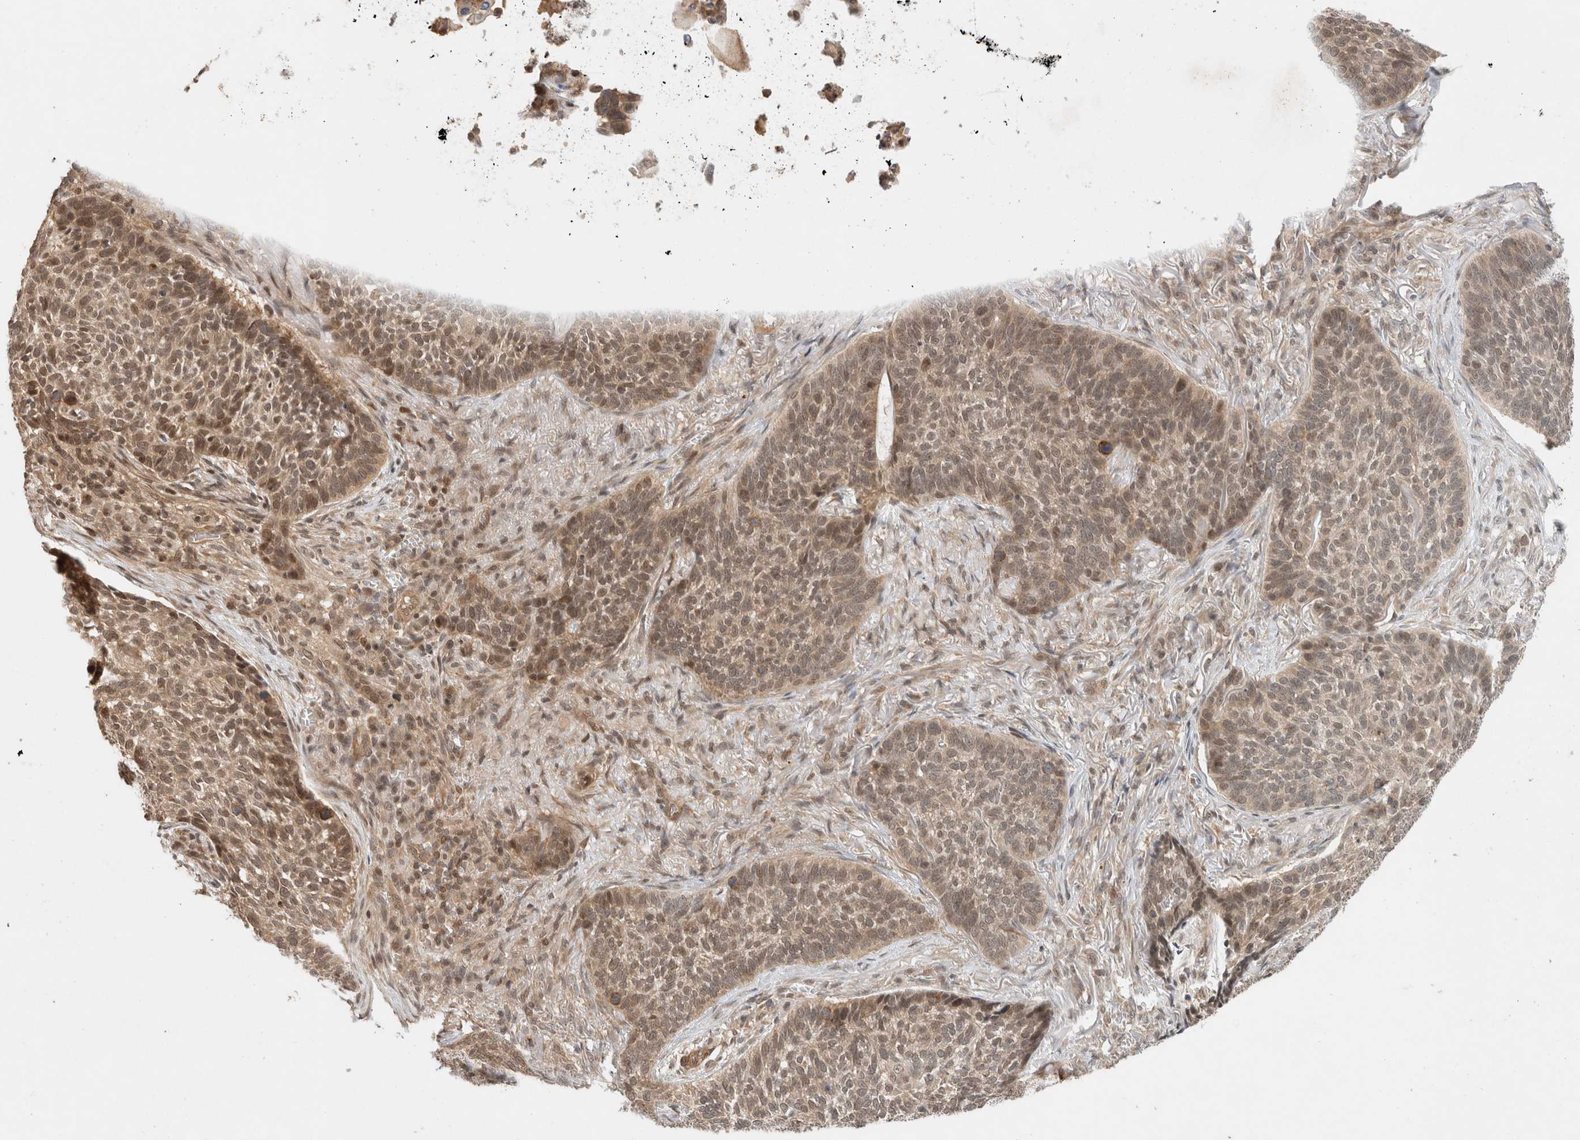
{"staining": {"intensity": "weak", "quantity": ">75%", "location": "cytoplasmic/membranous,nuclear"}, "tissue": "skin cancer", "cell_type": "Tumor cells", "image_type": "cancer", "snomed": [{"axis": "morphology", "description": "Basal cell carcinoma"}, {"axis": "topography", "description": "Skin"}], "caption": "Immunohistochemistry photomicrograph of skin basal cell carcinoma stained for a protein (brown), which reveals low levels of weak cytoplasmic/membranous and nuclear staining in about >75% of tumor cells.", "gene": "CAAP1", "patient": {"sex": "male", "age": 85}}